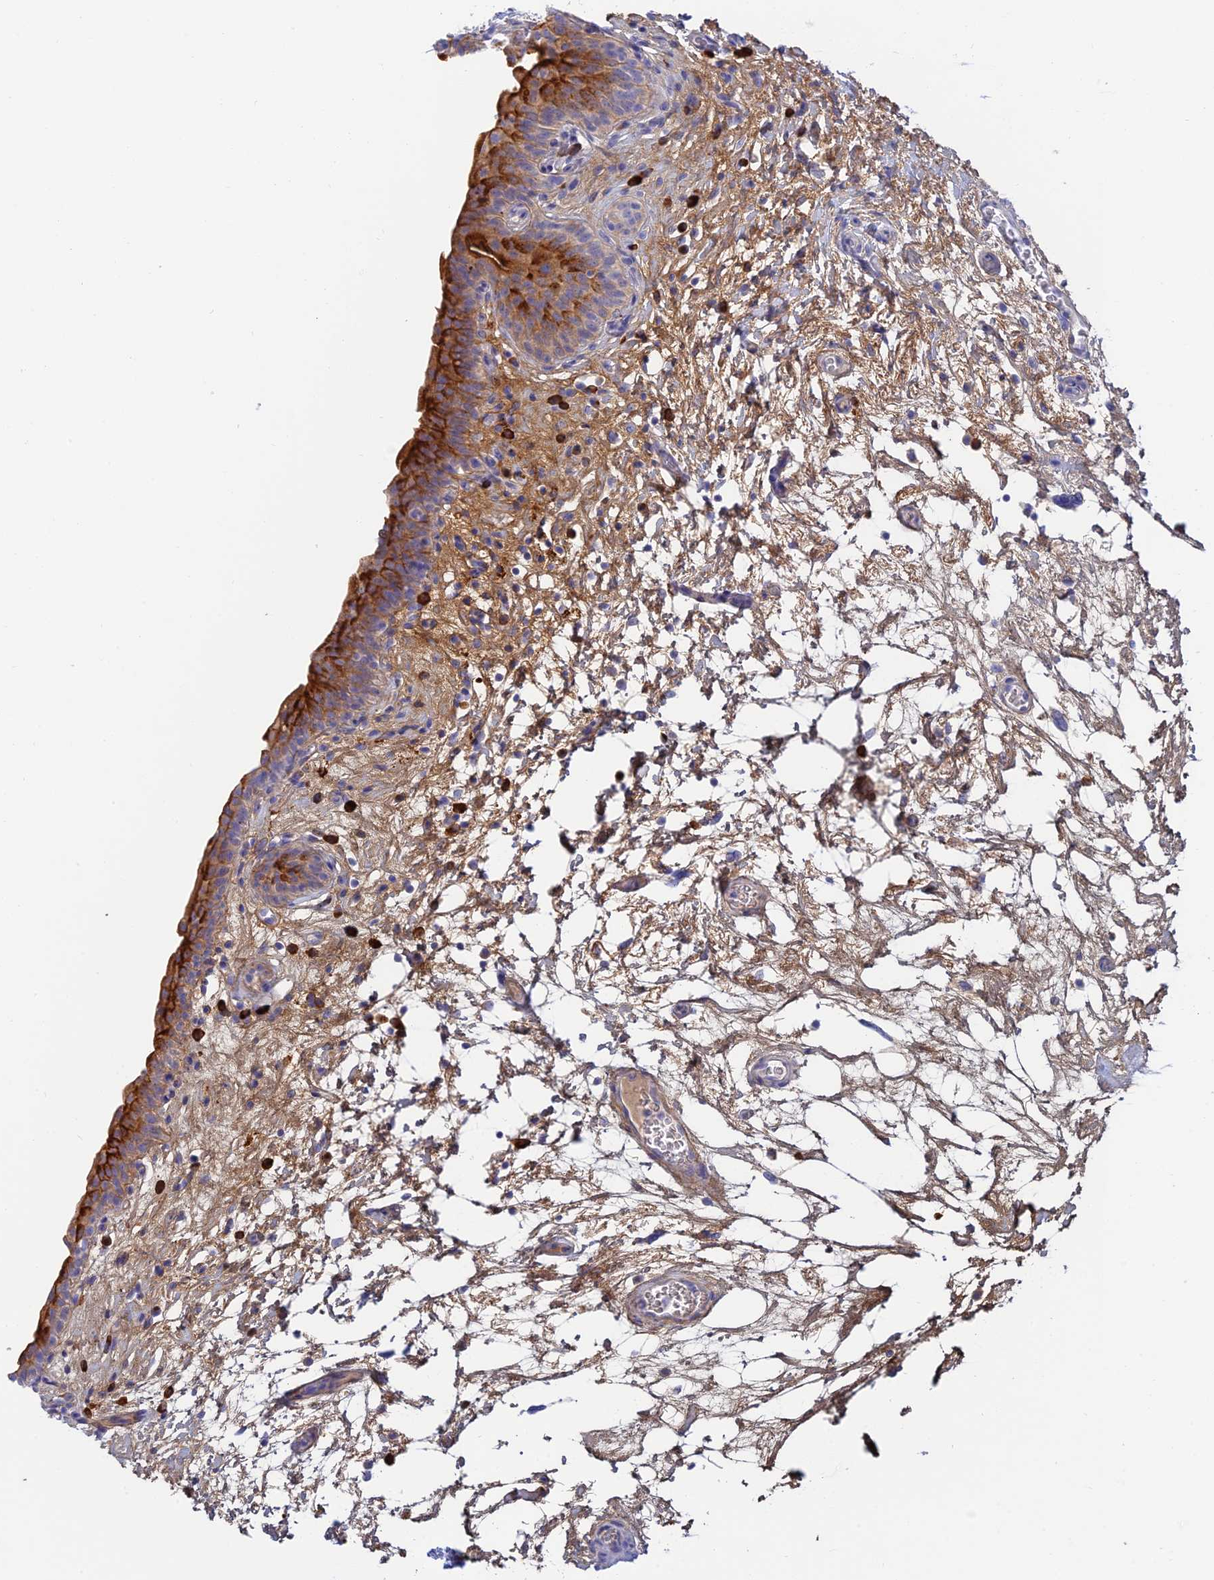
{"staining": {"intensity": "strong", "quantity": "<25%", "location": "cytoplasmic/membranous"}, "tissue": "urinary bladder", "cell_type": "Urothelial cells", "image_type": "normal", "snomed": [{"axis": "morphology", "description": "Normal tissue, NOS"}, {"axis": "topography", "description": "Urinary bladder"}], "caption": "Urinary bladder stained with DAB (3,3'-diaminobenzidine) immunohistochemistry (IHC) demonstrates medium levels of strong cytoplasmic/membranous expression in approximately <25% of urothelial cells. (DAB IHC with brightfield microscopy, high magnification).", "gene": "CEP152", "patient": {"sex": "male", "age": 83}}